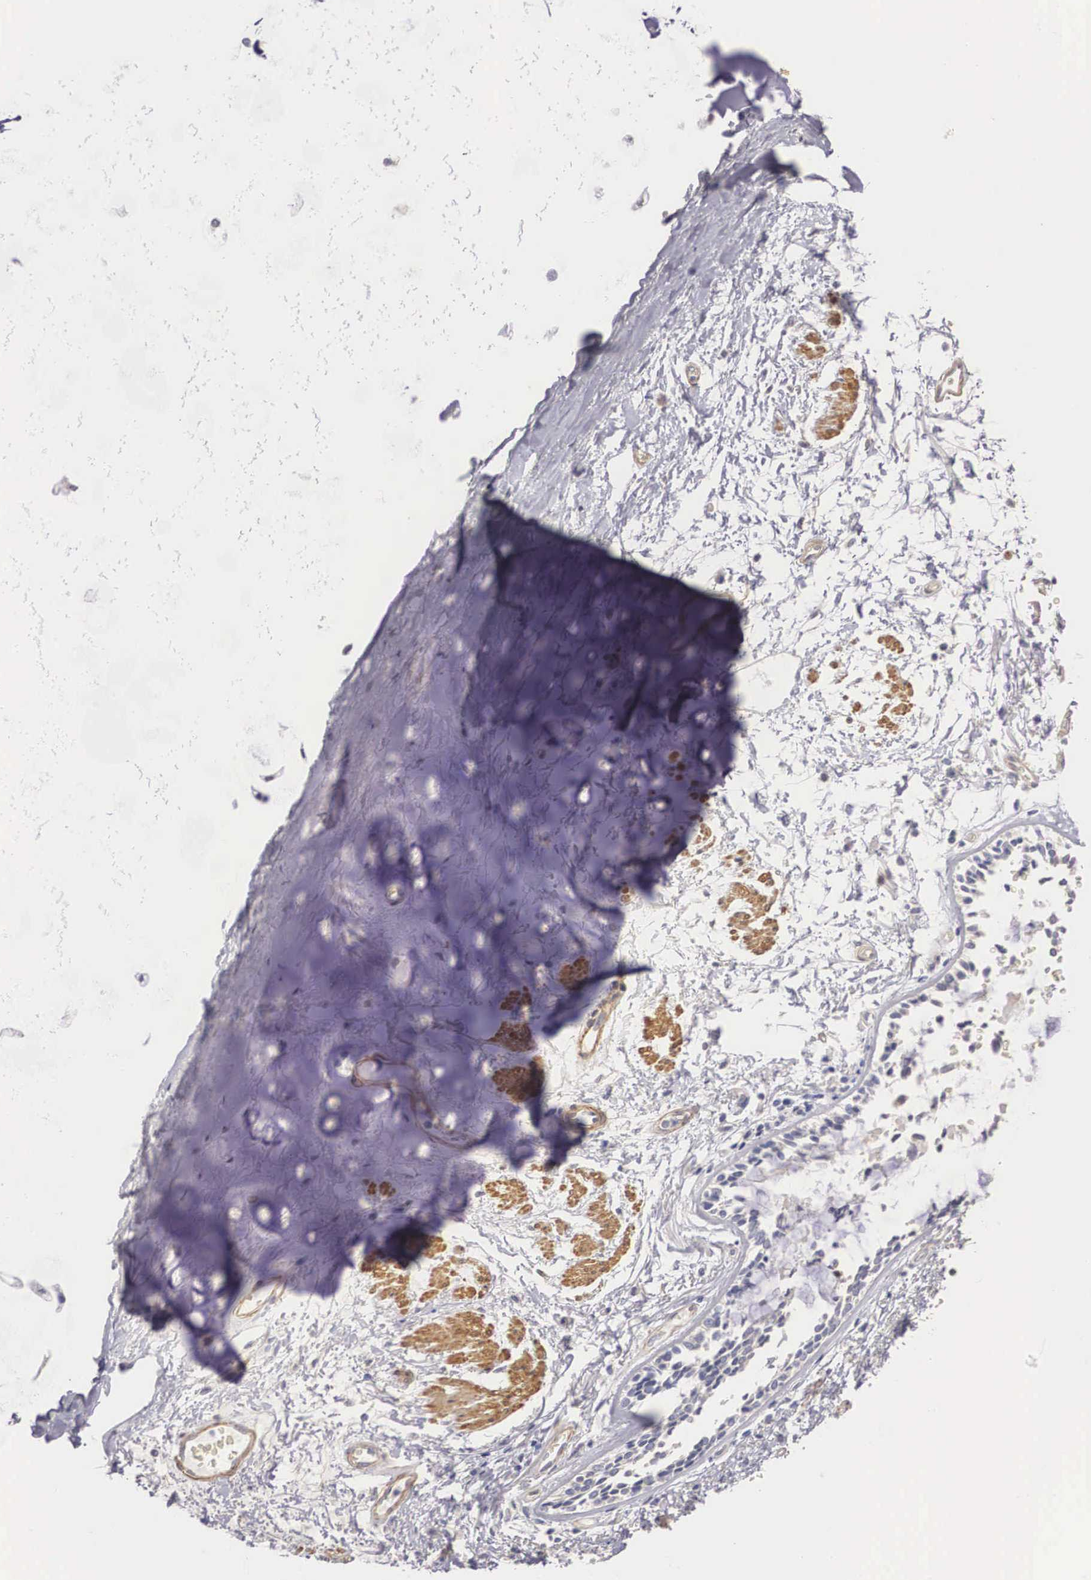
{"staining": {"intensity": "negative", "quantity": "none", "location": "none"}, "tissue": "bronchus", "cell_type": "Respiratory epithelial cells", "image_type": "normal", "snomed": [{"axis": "morphology", "description": "Normal tissue, NOS"}, {"axis": "topography", "description": "Cartilage tissue"}, {"axis": "topography", "description": "Lung"}], "caption": "High magnification brightfield microscopy of normal bronchus stained with DAB (3,3'-diaminobenzidine) (brown) and counterstained with hematoxylin (blue): respiratory epithelial cells show no significant staining.", "gene": "ENOX2", "patient": {"sex": "male", "age": 65}}